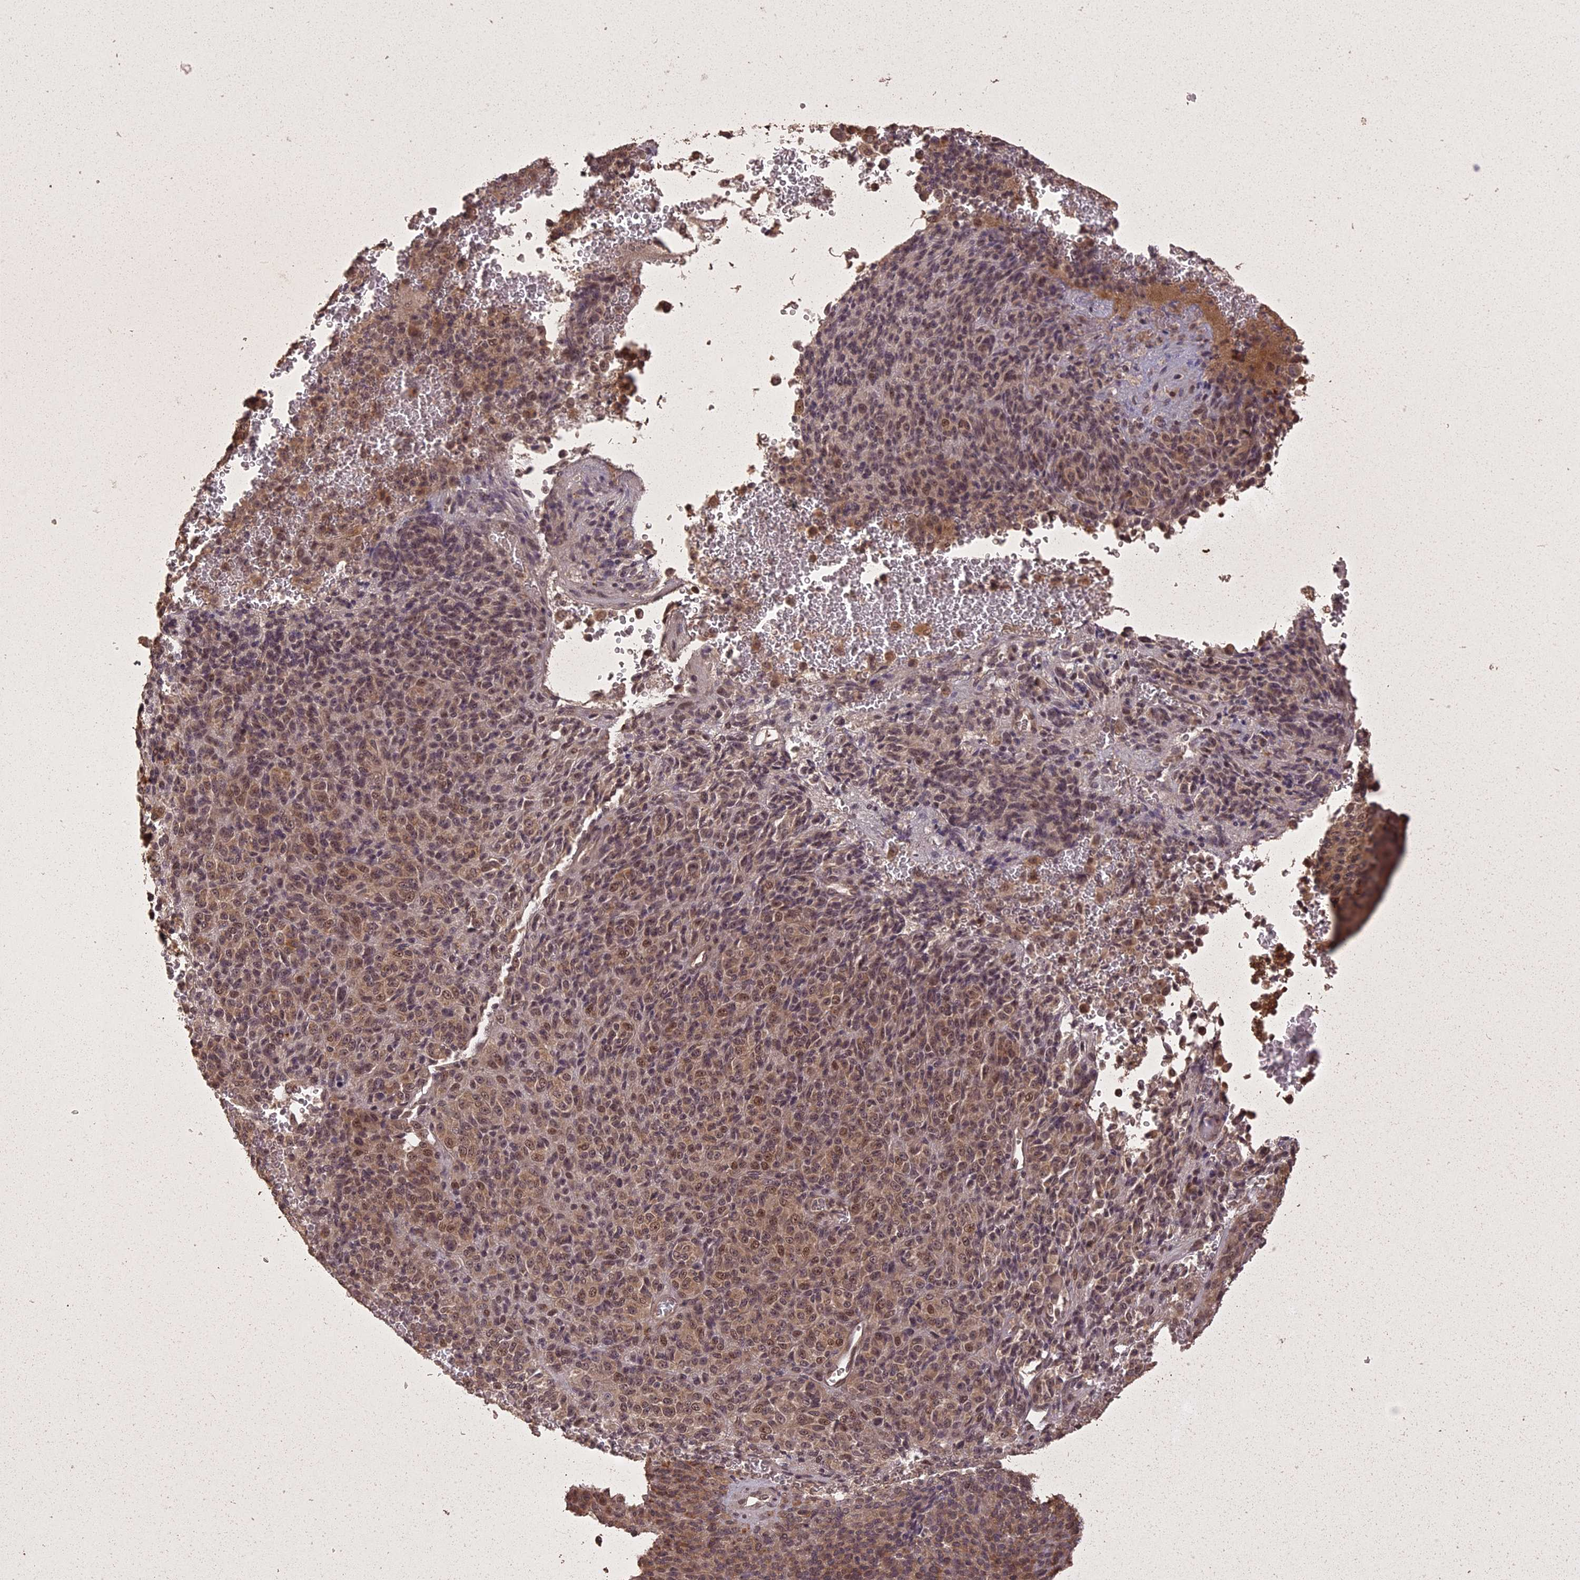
{"staining": {"intensity": "moderate", "quantity": ">75%", "location": "nuclear"}, "tissue": "melanoma", "cell_type": "Tumor cells", "image_type": "cancer", "snomed": [{"axis": "morphology", "description": "Malignant melanoma, Metastatic site"}, {"axis": "topography", "description": "Brain"}], "caption": "Protein positivity by immunohistochemistry (IHC) demonstrates moderate nuclear positivity in about >75% of tumor cells in malignant melanoma (metastatic site).", "gene": "LIN37", "patient": {"sex": "female", "age": 56}}